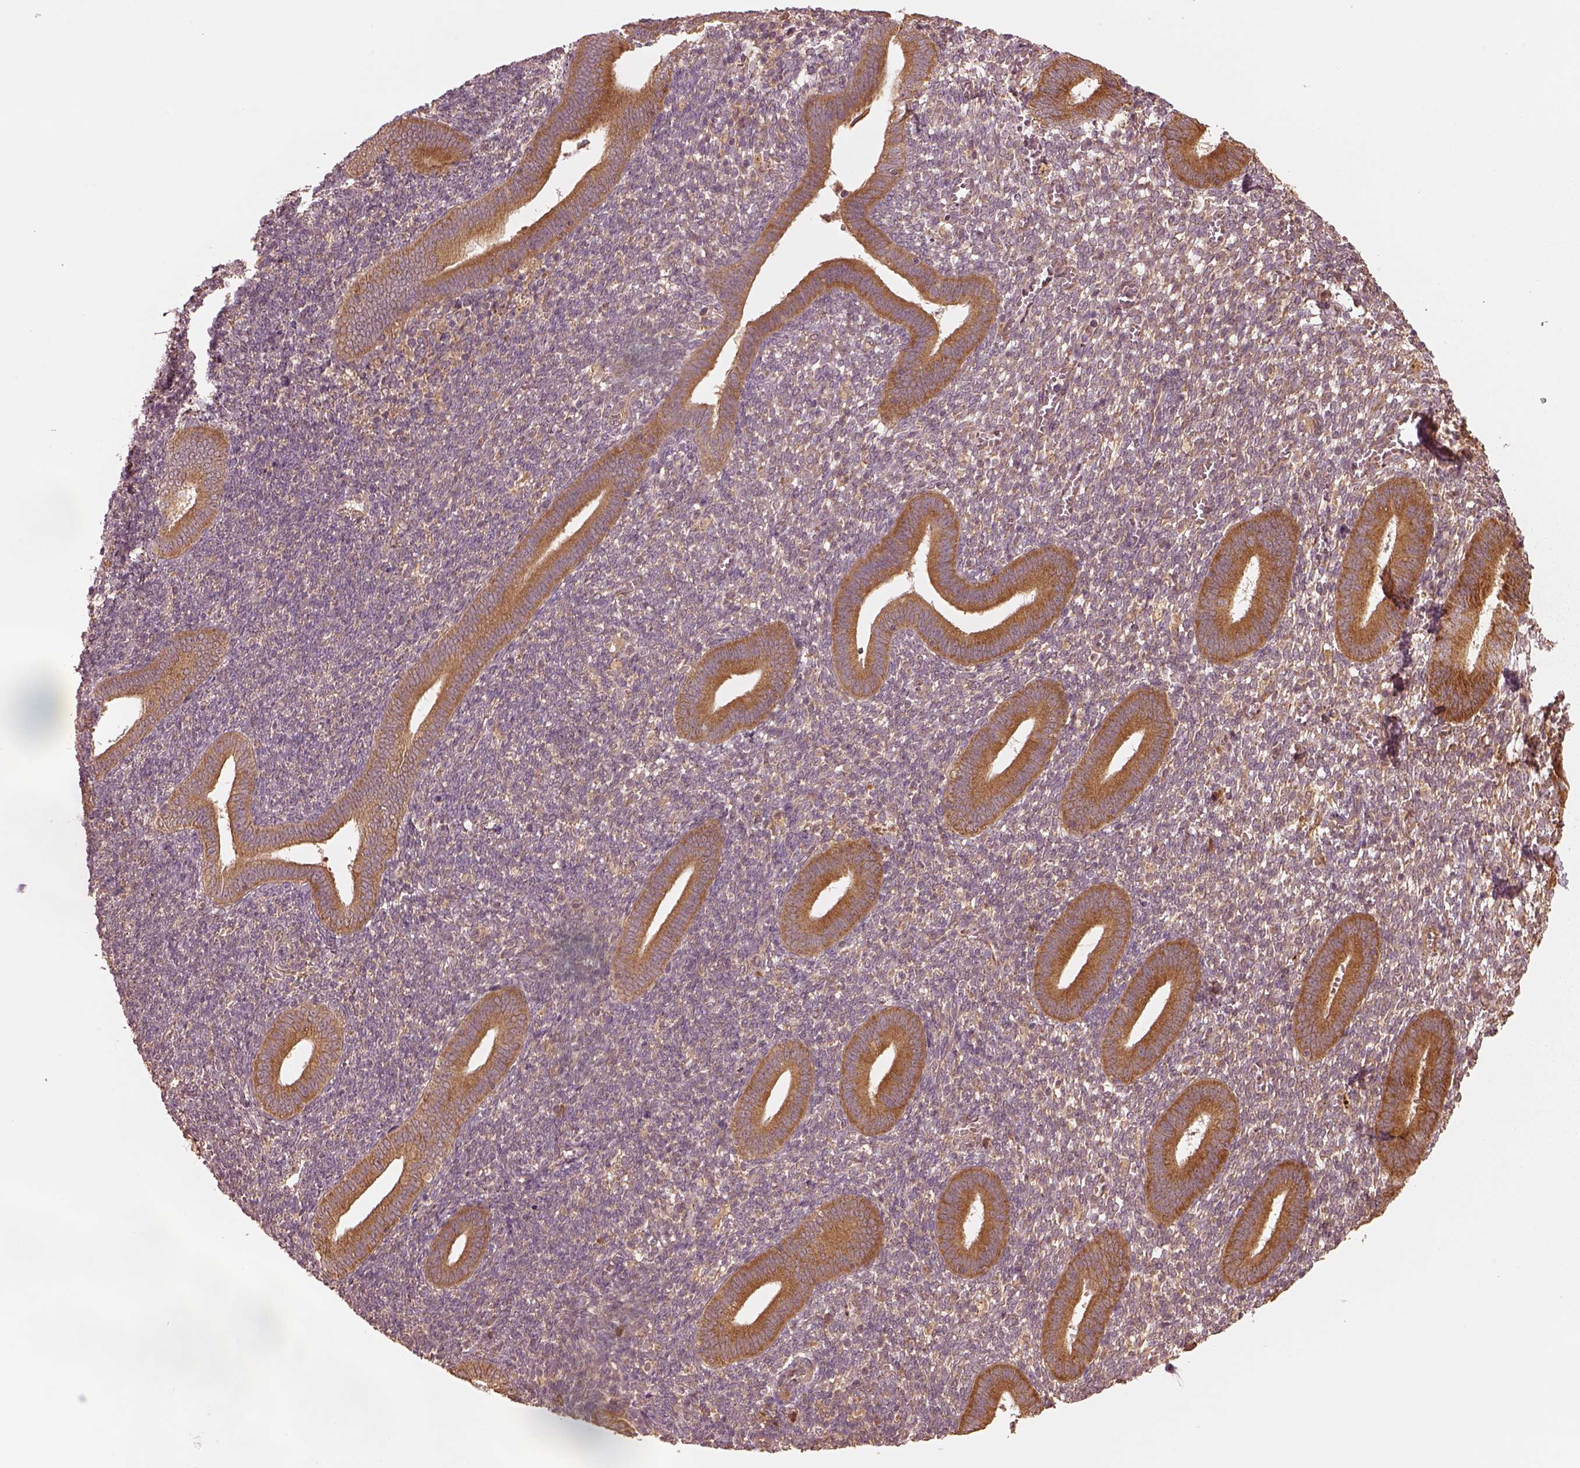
{"staining": {"intensity": "weak", "quantity": "<25%", "location": "cytoplasmic/membranous"}, "tissue": "endometrium", "cell_type": "Cells in endometrial stroma", "image_type": "normal", "snomed": [{"axis": "morphology", "description": "Normal tissue, NOS"}, {"axis": "topography", "description": "Endometrium"}], "caption": "Benign endometrium was stained to show a protein in brown. There is no significant staining in cells in endometrial stroma. Nuclei are stained in blue.", "gene": "RPS5", "patient": {"sex": "female", "age": 25}}